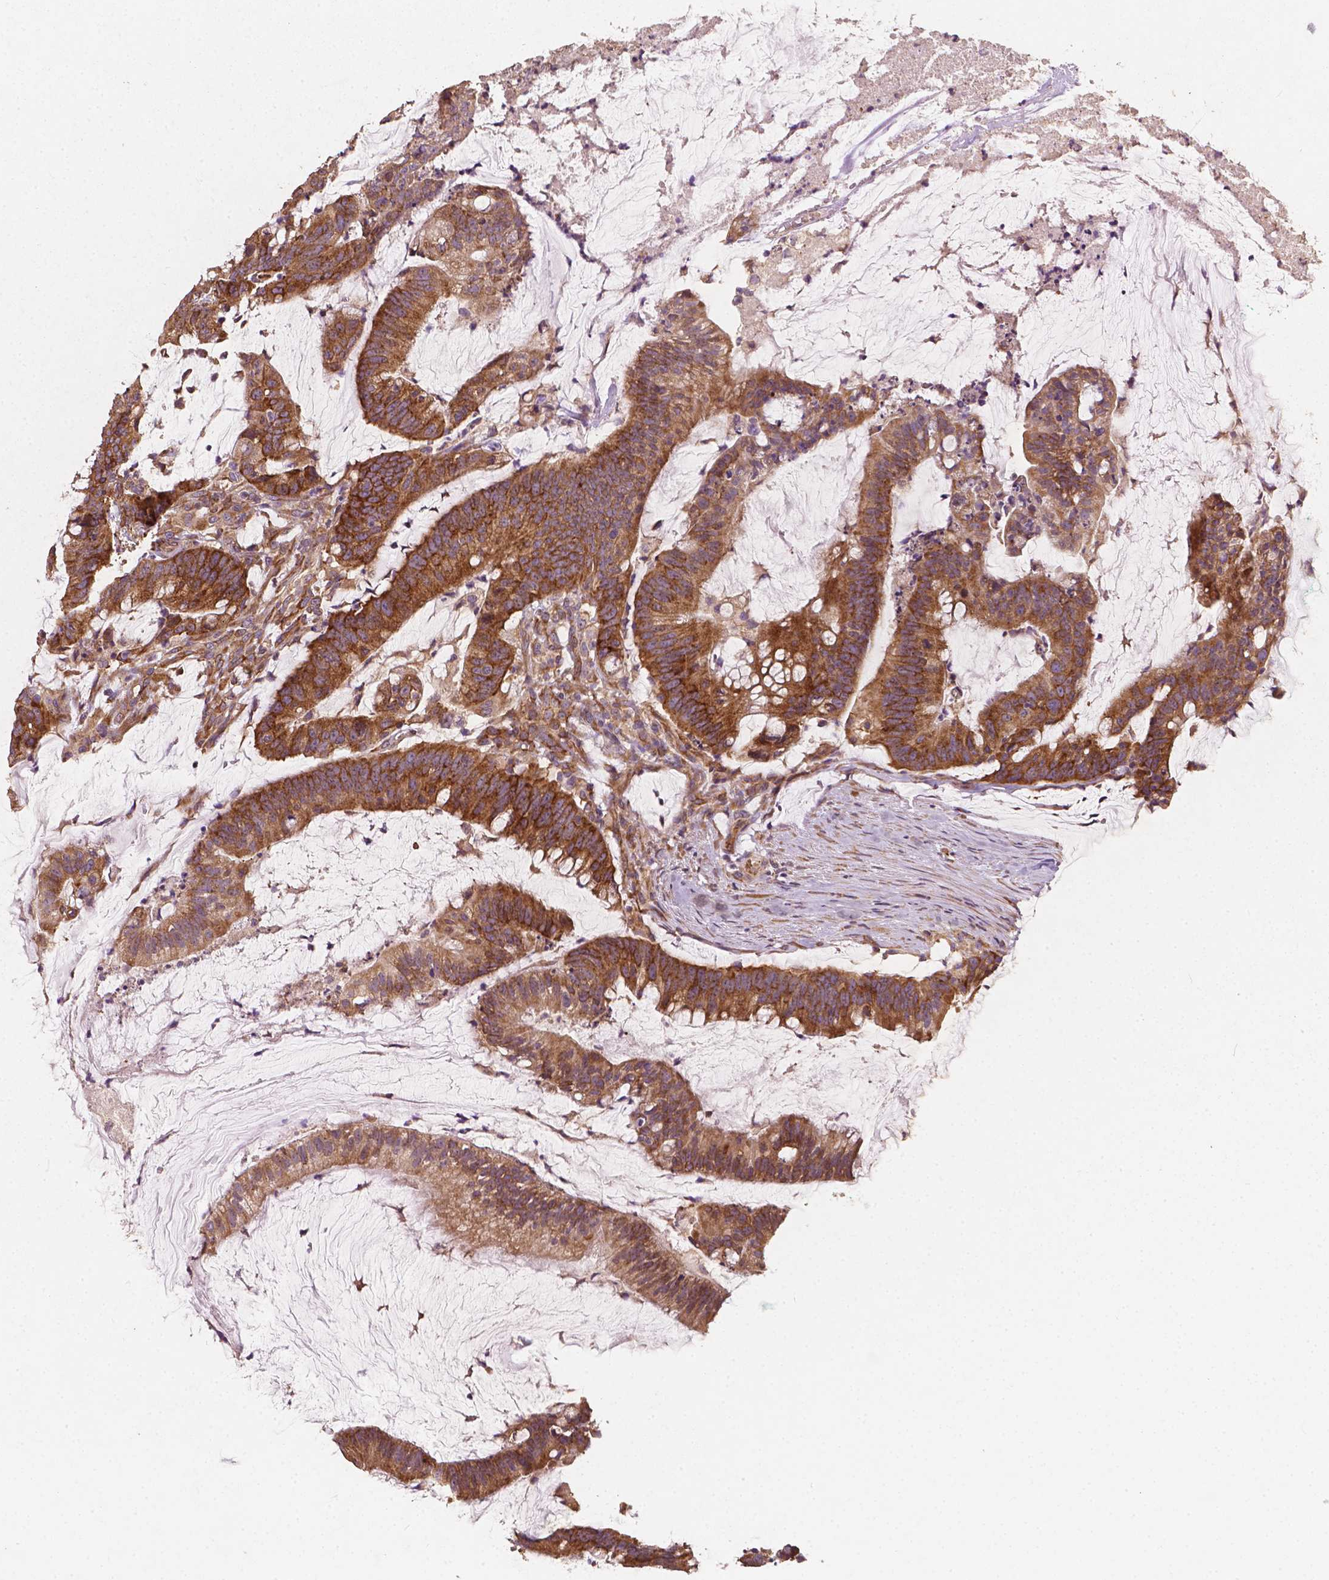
{"staining": {"intensity": "strong", "quantity": ">75%", "location": "cytoplasmic/membranous"}, "tissue": "colorectal cancer", "cell_type": "Tumor cells", "image_type": "cancer", "snomed": [{"axis": "morphology", "description": "Adenocarcinoma, NOS"}, {"axis": "topography", "description": "Colon"}], "caption": "There is high levels of strong cytoplasmic/membranous expression in tumor cells of adenocarcinoma (colorectal), as demonstrated by immunohistochemical staining (brown color).", "gene": "G3BP1", "patient": {"sex": "male", "age": 62}}